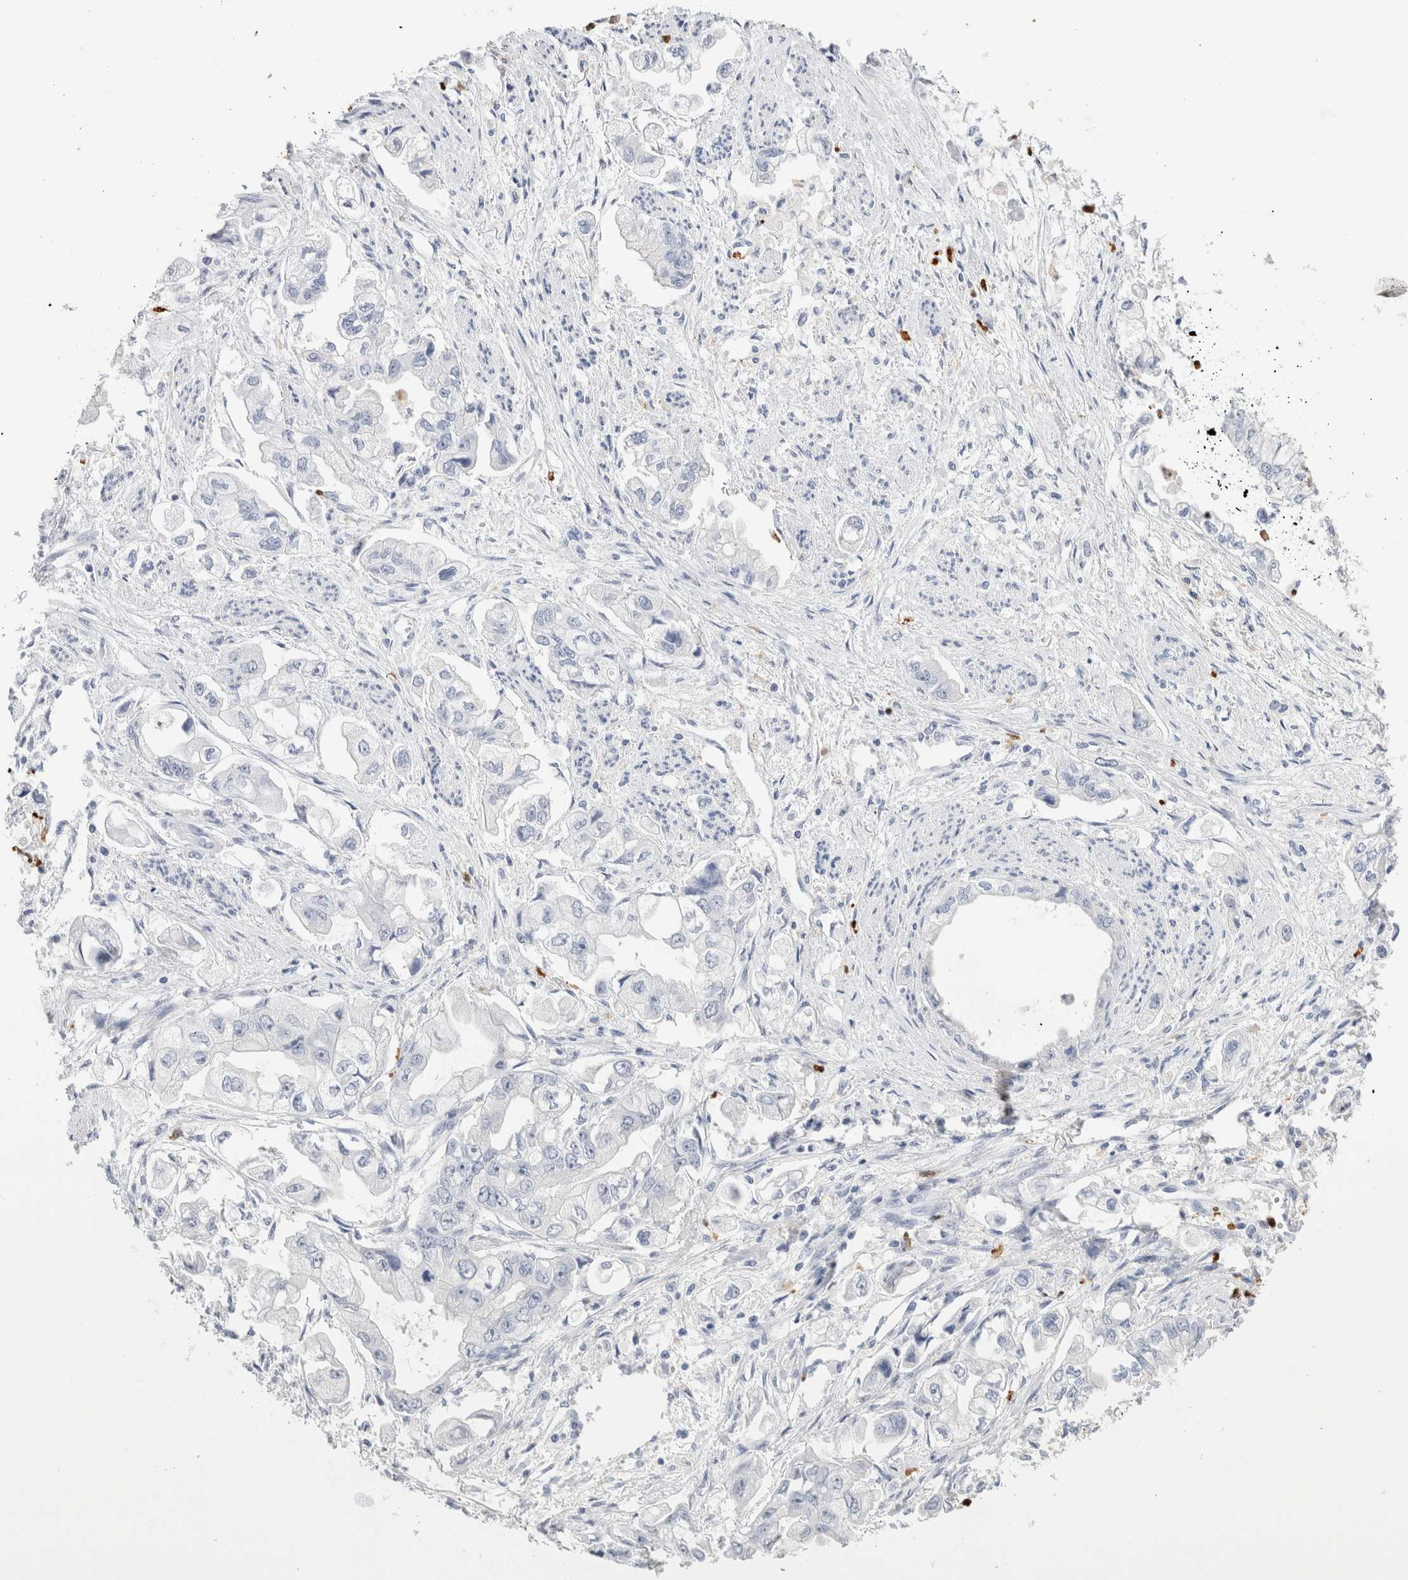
{"staining": {"intensity": "negative", "quantity": "none", "location": "none"}, "tissue": "stomach cancer", "cell_type": "Tumor cells", "image_type": "cancer", "snomed": [{"axis": "morphology", "description": "Adenocarcinoma, NOS"}, {"axis": "topography", "description": "Stomach"}], "caption": "The IHC micrograph has no significant positivity in tumor cells of stomach cancer tissue.", "gene": "SLC10A5", "patient": {"sex": "male", "age": 62}}